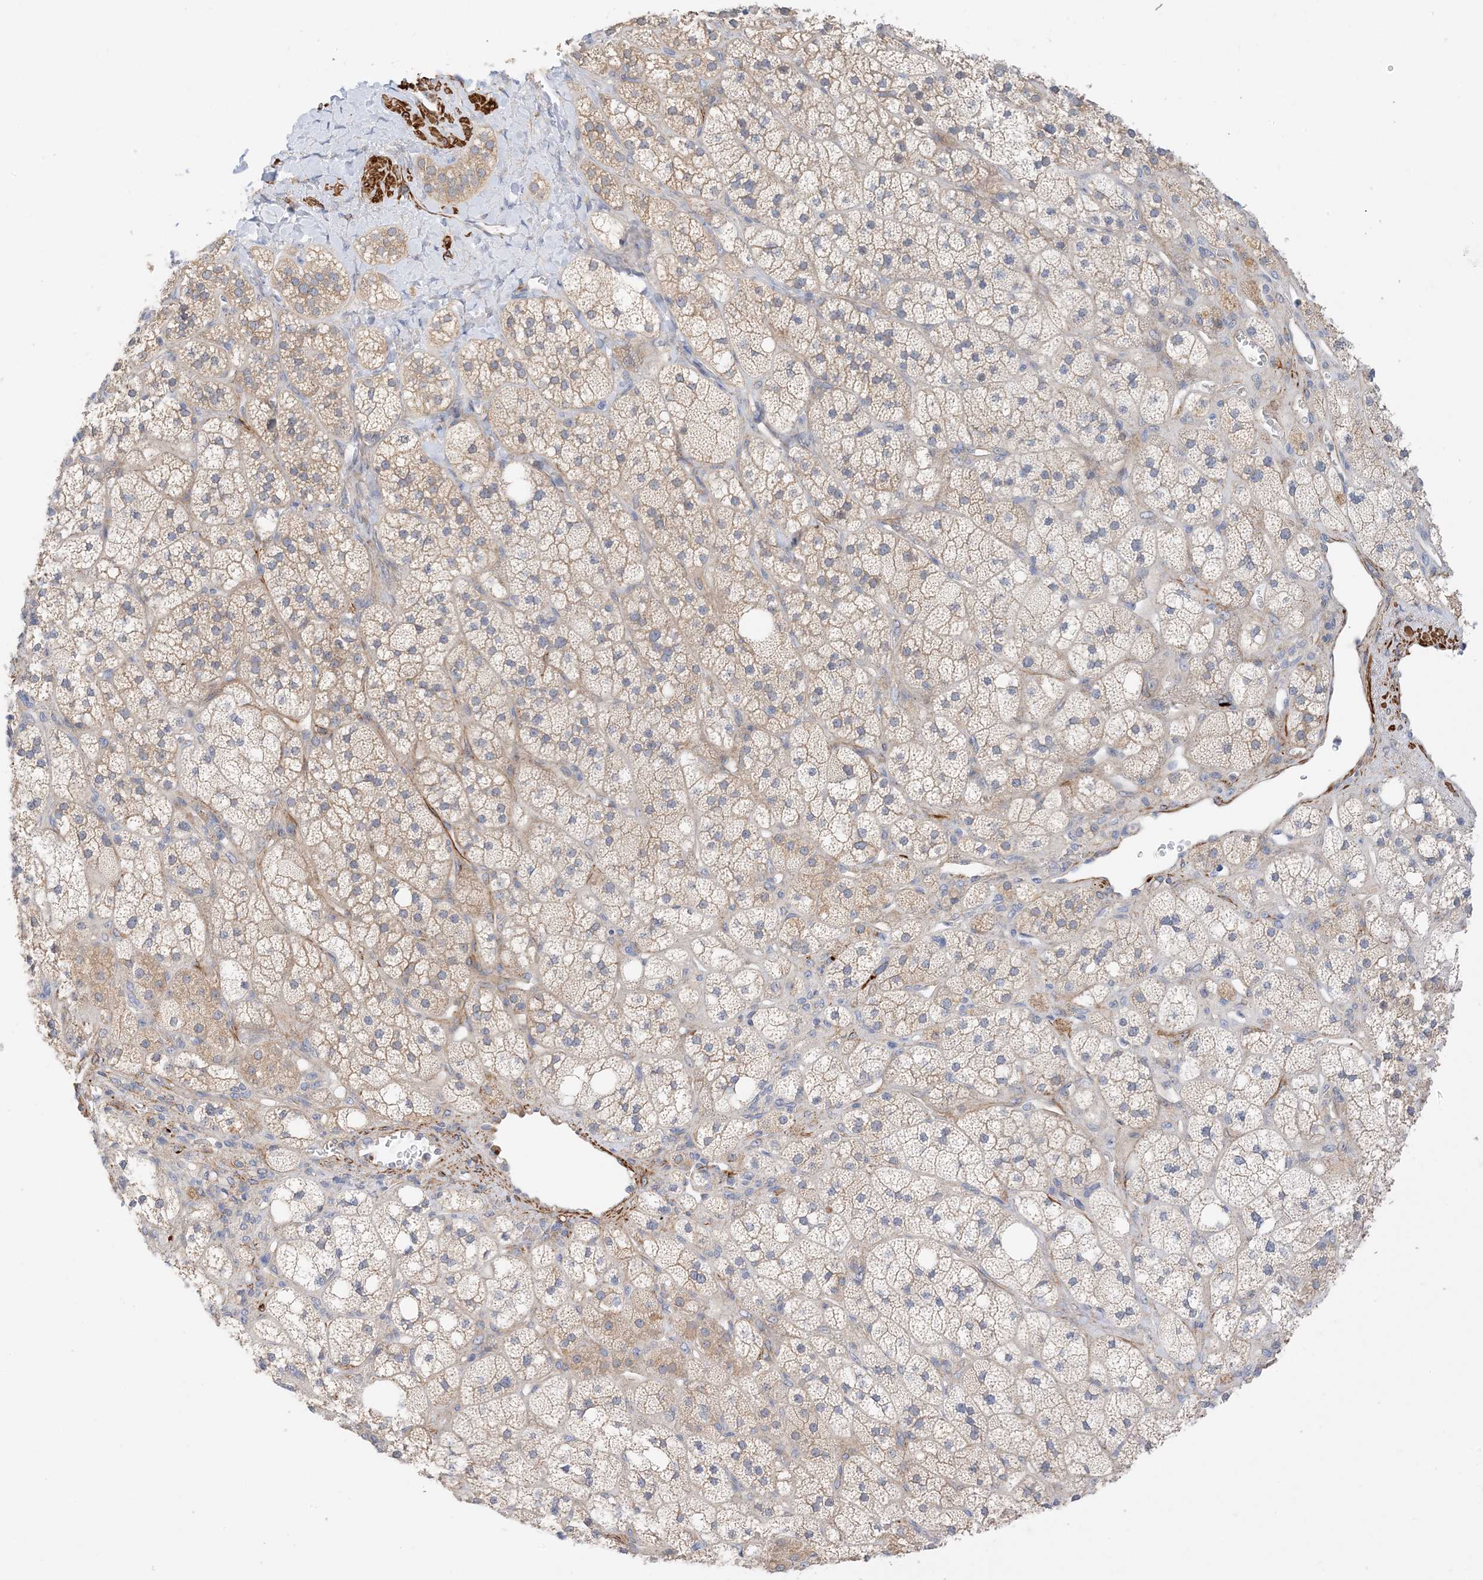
{"staining": {"intensity": "moderate", "quantity": "25%-75%", "location": "cytoplasmic/membranous"}, "tissue": "adrenal gland", "cell_type": "Glandular cells", "image_type": "normal", "snomed": [{"axis": "morphology", "description": "Normal tissue, NOS"}, {"axis": "topography", "description": "Adrenal gland"}], "caption": "Protein expression analysis of normal adrenal gland exhibits moderate cytoplasmic/membranous positivity in about 25%-75% of glandular cells.", "gene": "KIFBP", "patient": {"sex": "male", "age": 61}}